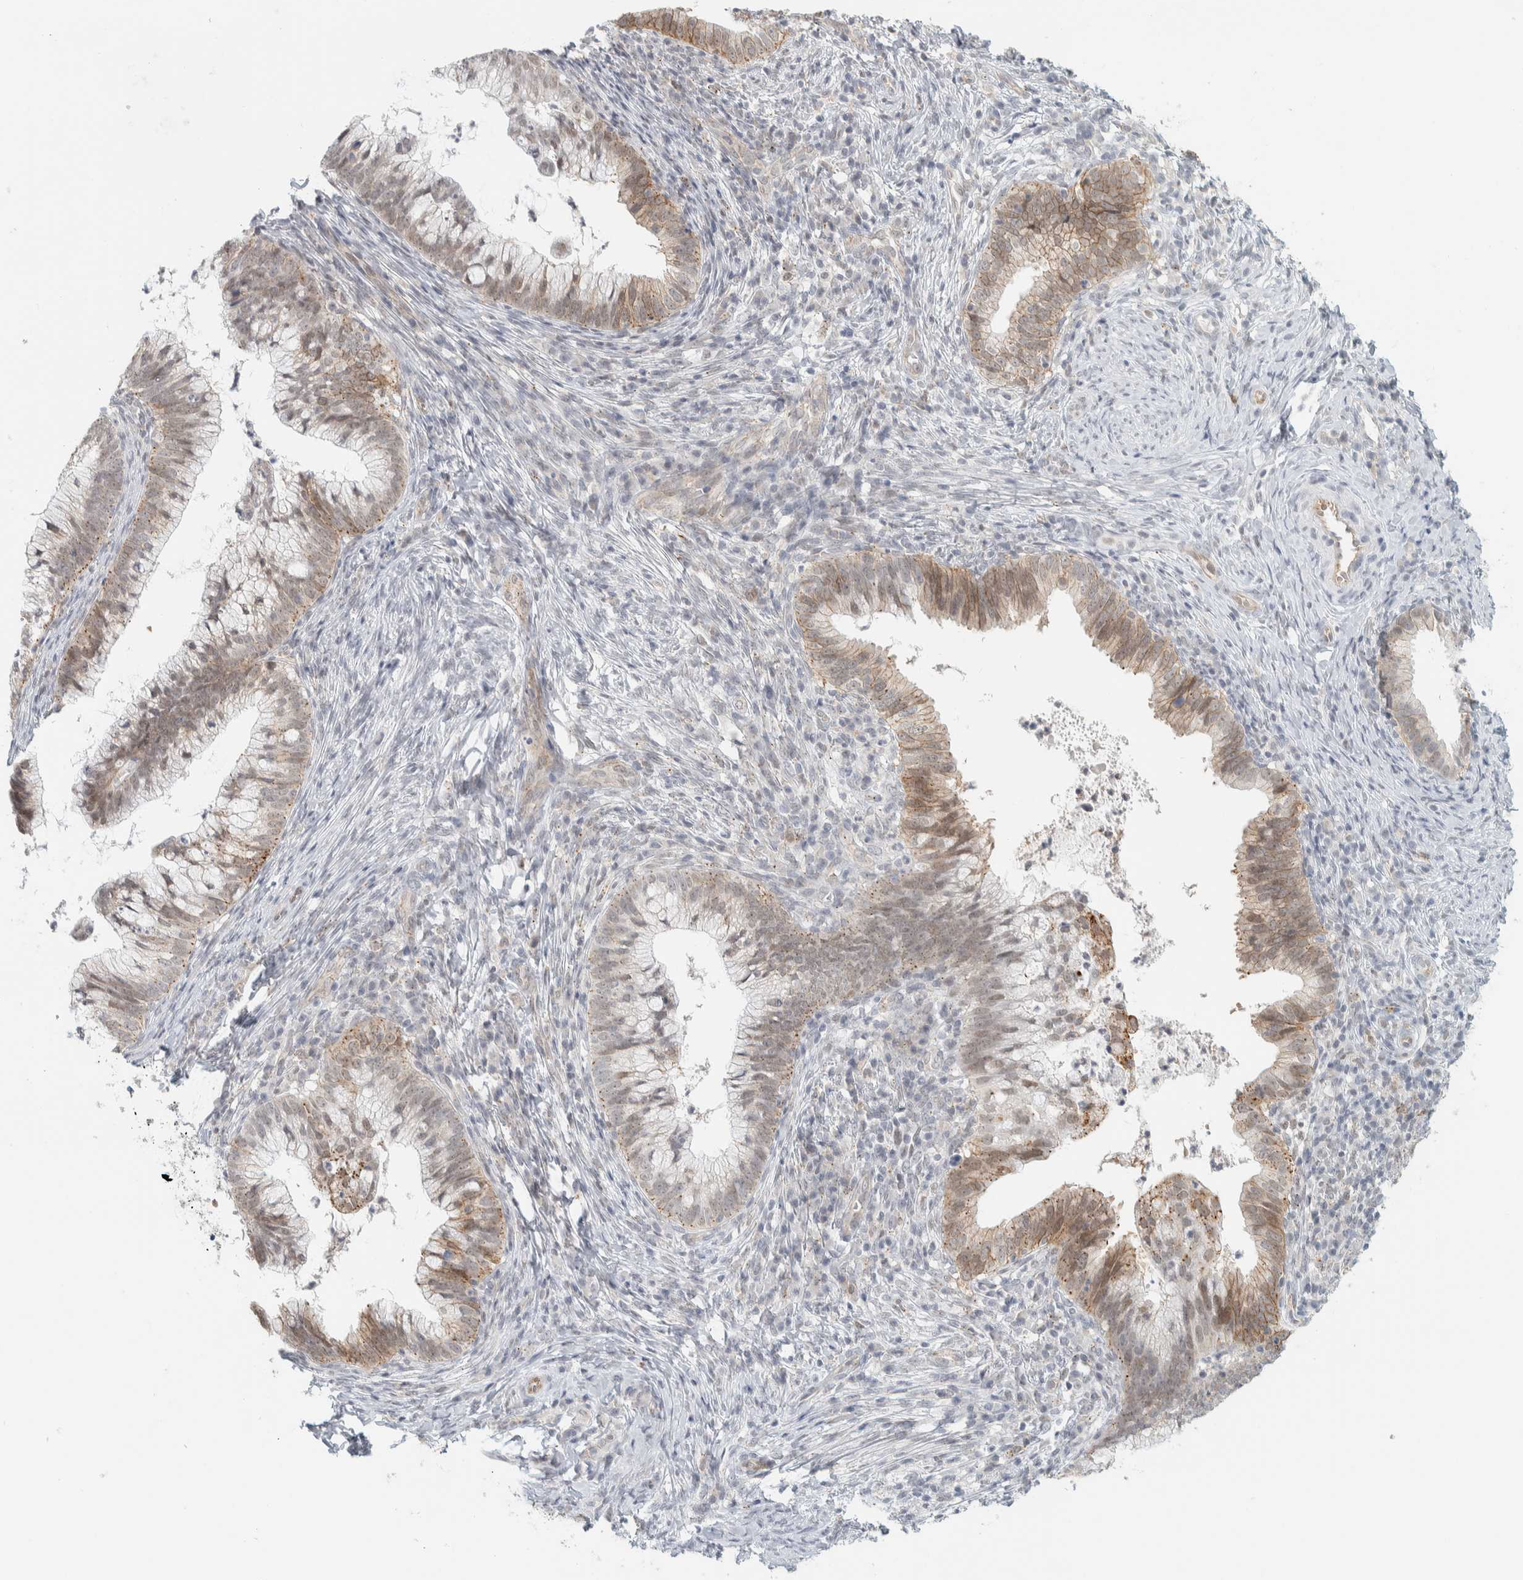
{"staining": {"intensity": "moderate", "quantity": ">75%", "location": "cytoplasmic/membranous"}, "tissue": "cervical cancer", "cell_type": "Tumor cells", "image_type": "cancer", "snomed": [{"axis": "morphology", "description": "Adenocarcinoma, NOS"}, {"axis": "topography", "description": "Cervix"}], "caption": "Protein analysis of cervical adenocarcinoma tissue demonstrates moderate cytoplasmic/membranous expression in about >75% of tumor cells.", "gene": "CDH17", "patient": {"sex": "female", "age": 36}}